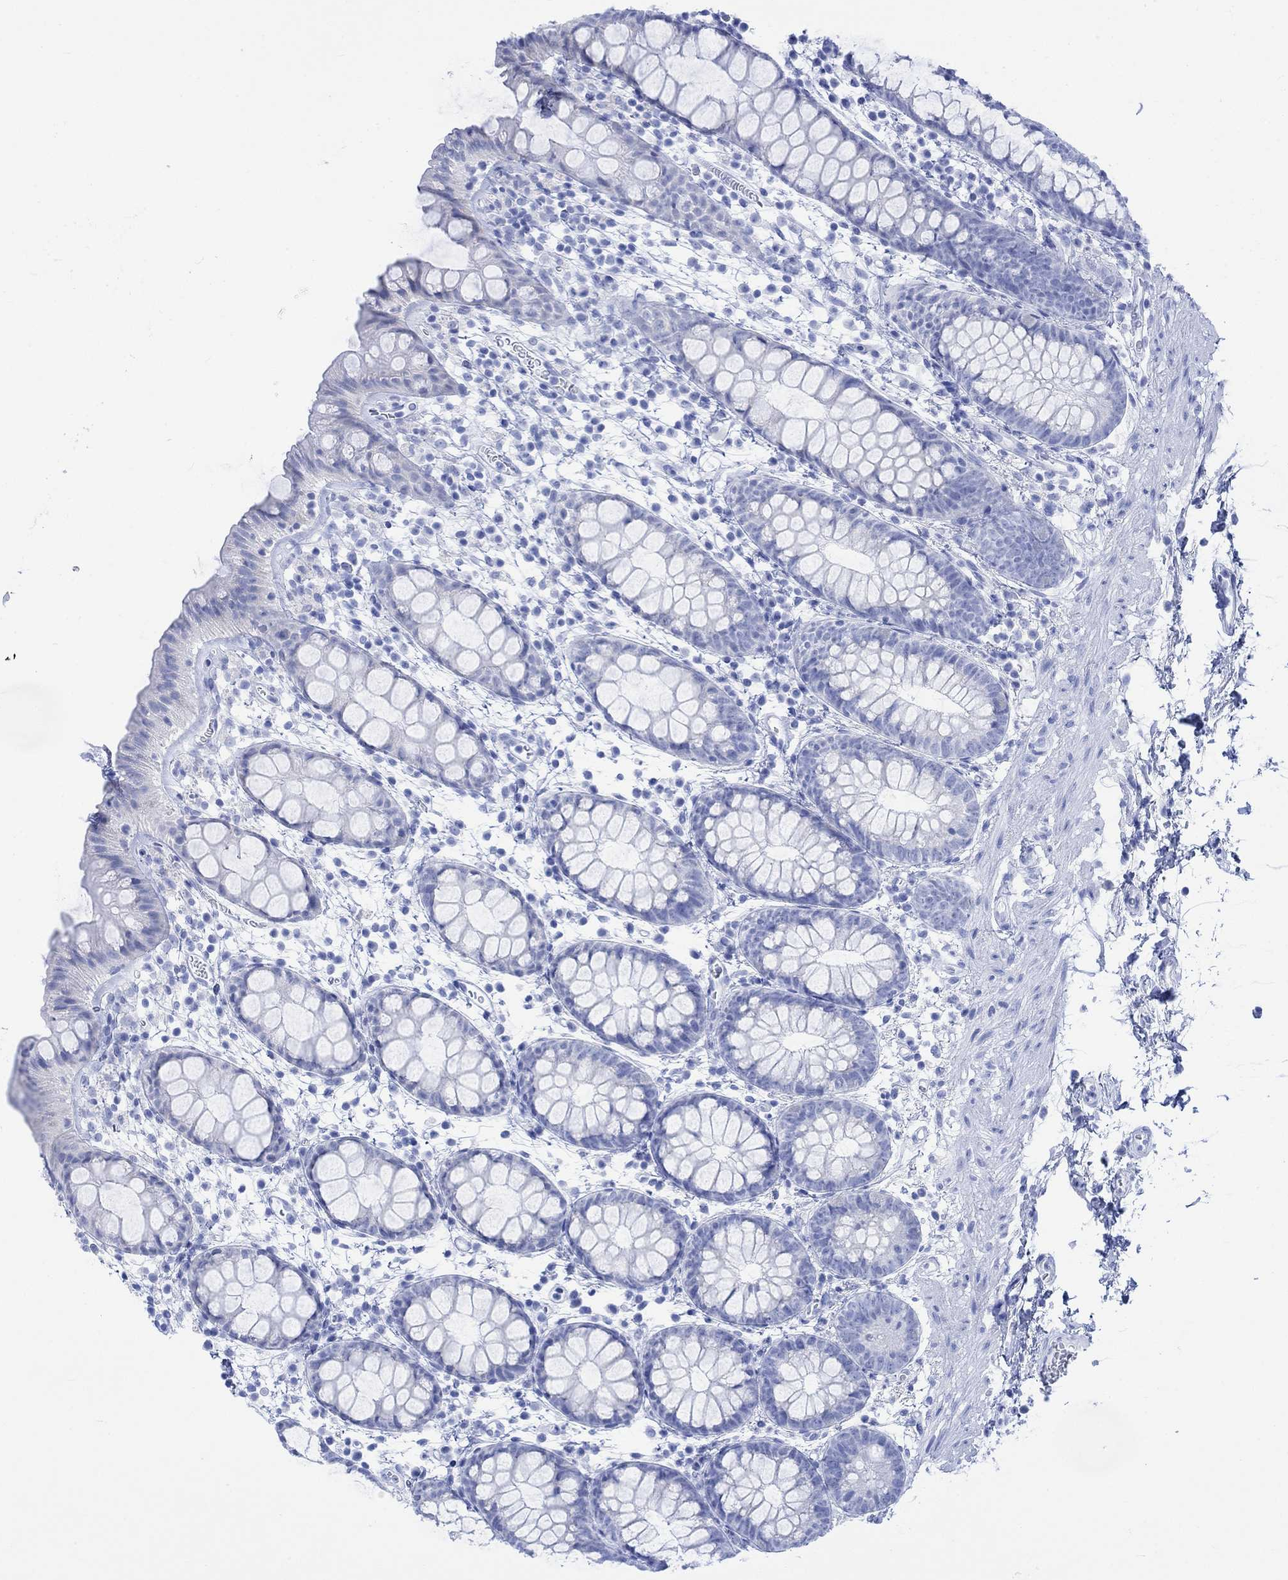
{"staining": {"intensity": "negative", "quantity": "none", "location": "none"}, "tissue": "rectum", "cell_type": "Glandular cells", "image_type": "normal", "snomed": [{"axis": "morphology", "description": "Normal tissue, NOS"}, {"axis": "topography", "description": "Rectum"}], "caption": "Immunohistochemical staining of normal rectum exhibits no significant positivity in glandular cells. (DAB (3,3'-diaminobenzidine) IHC with hematoxylin counter stain).", "gene": "CELF4", "patient": {"sex": "male", "age": 57}}